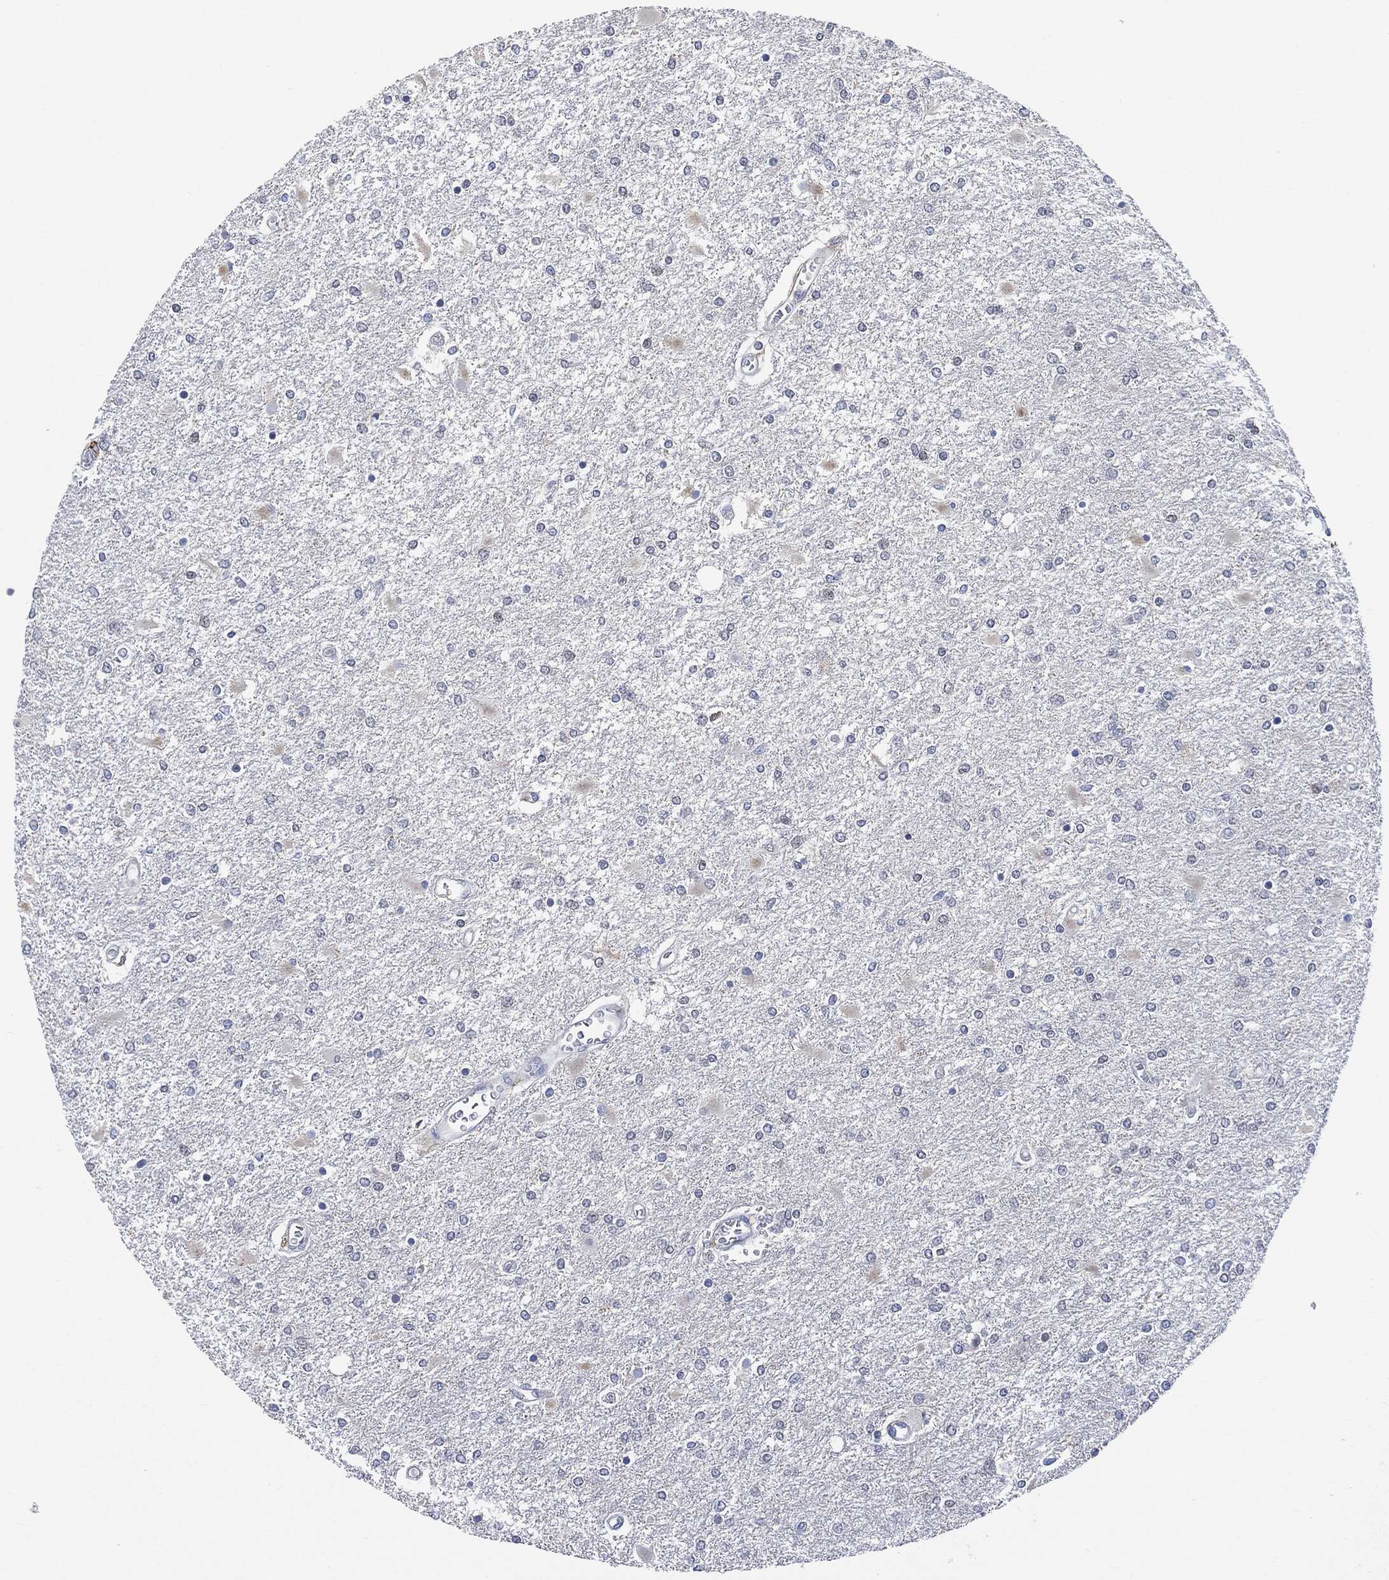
{"staining": {"intensity": "negative", "quantity": "none", "location": "none"}, "tissue": "glioma", "cell_type": "Tumor cells", "image_type": "cancer", "snomed": [{"axis": "morphology", "description": "Glioma, malignant, High grade"}, {"axis": "topography", "description": "Cerebral cortex"}], "caption": "DAB immunohistochemical staining of high-grade glioma (malignant) demonstrates no significant staining in tumor cells.", "gene": "VSIG4", "patient": {"sex": "male", "age": 79}}